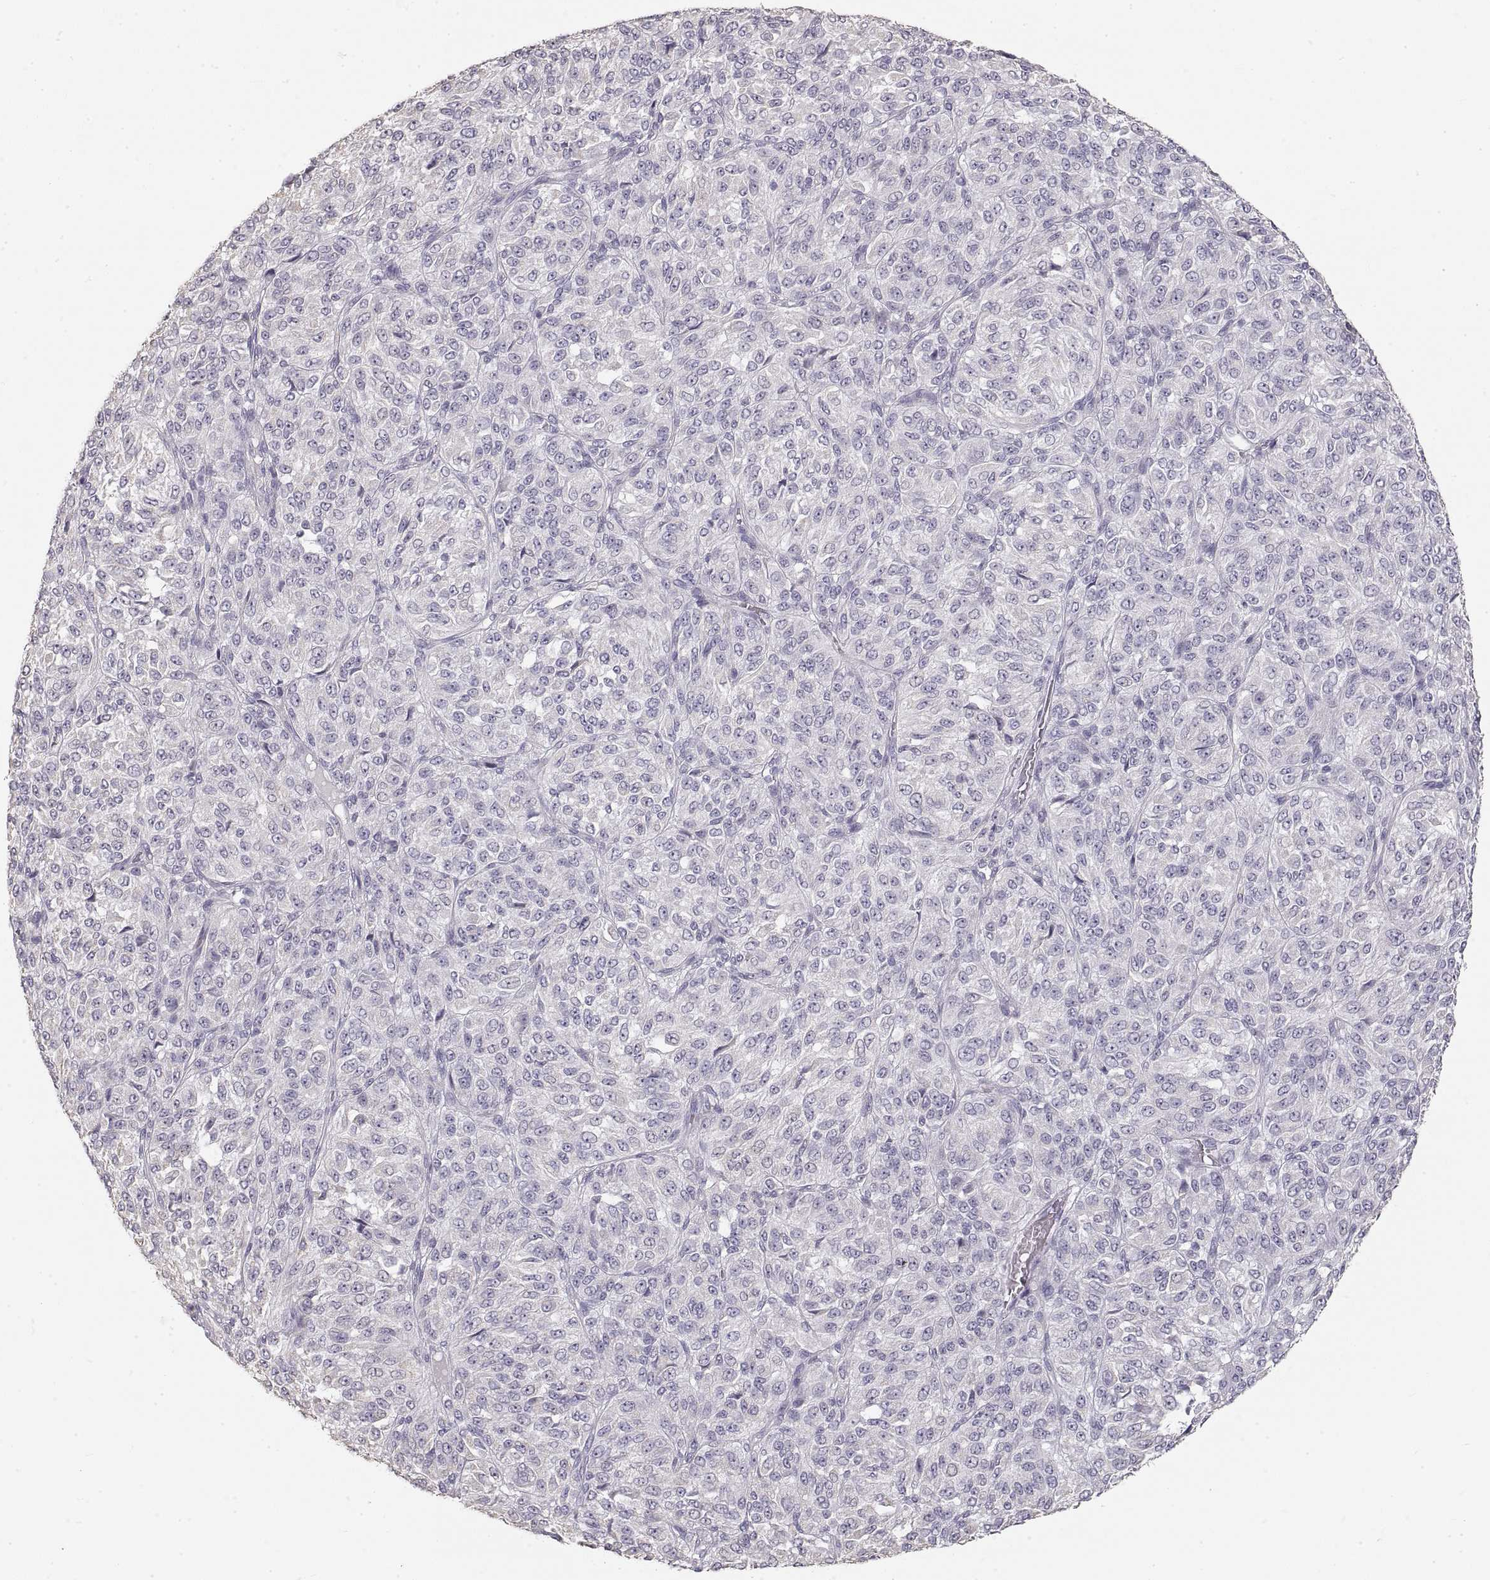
{"staining": {"intensity": "negative", "quantity": "none", "location": "none"}, "tissue": "melanoma", "cell_type": "Tumor cells", "image_type": "cancer", "snomed": [{"axis": "morphology", "description": "Malignant melanoma, Metastatic site"}, {"axis": "topography", "description": "Brain"}], "caption": "DAB (3,3'-diaminobenzidine) immunohistochemical staining of human melanoma demonstrates no significant staining in tumor cells.", "gene": "ZP3", "patient": {"sex": "female", "age": 56}}